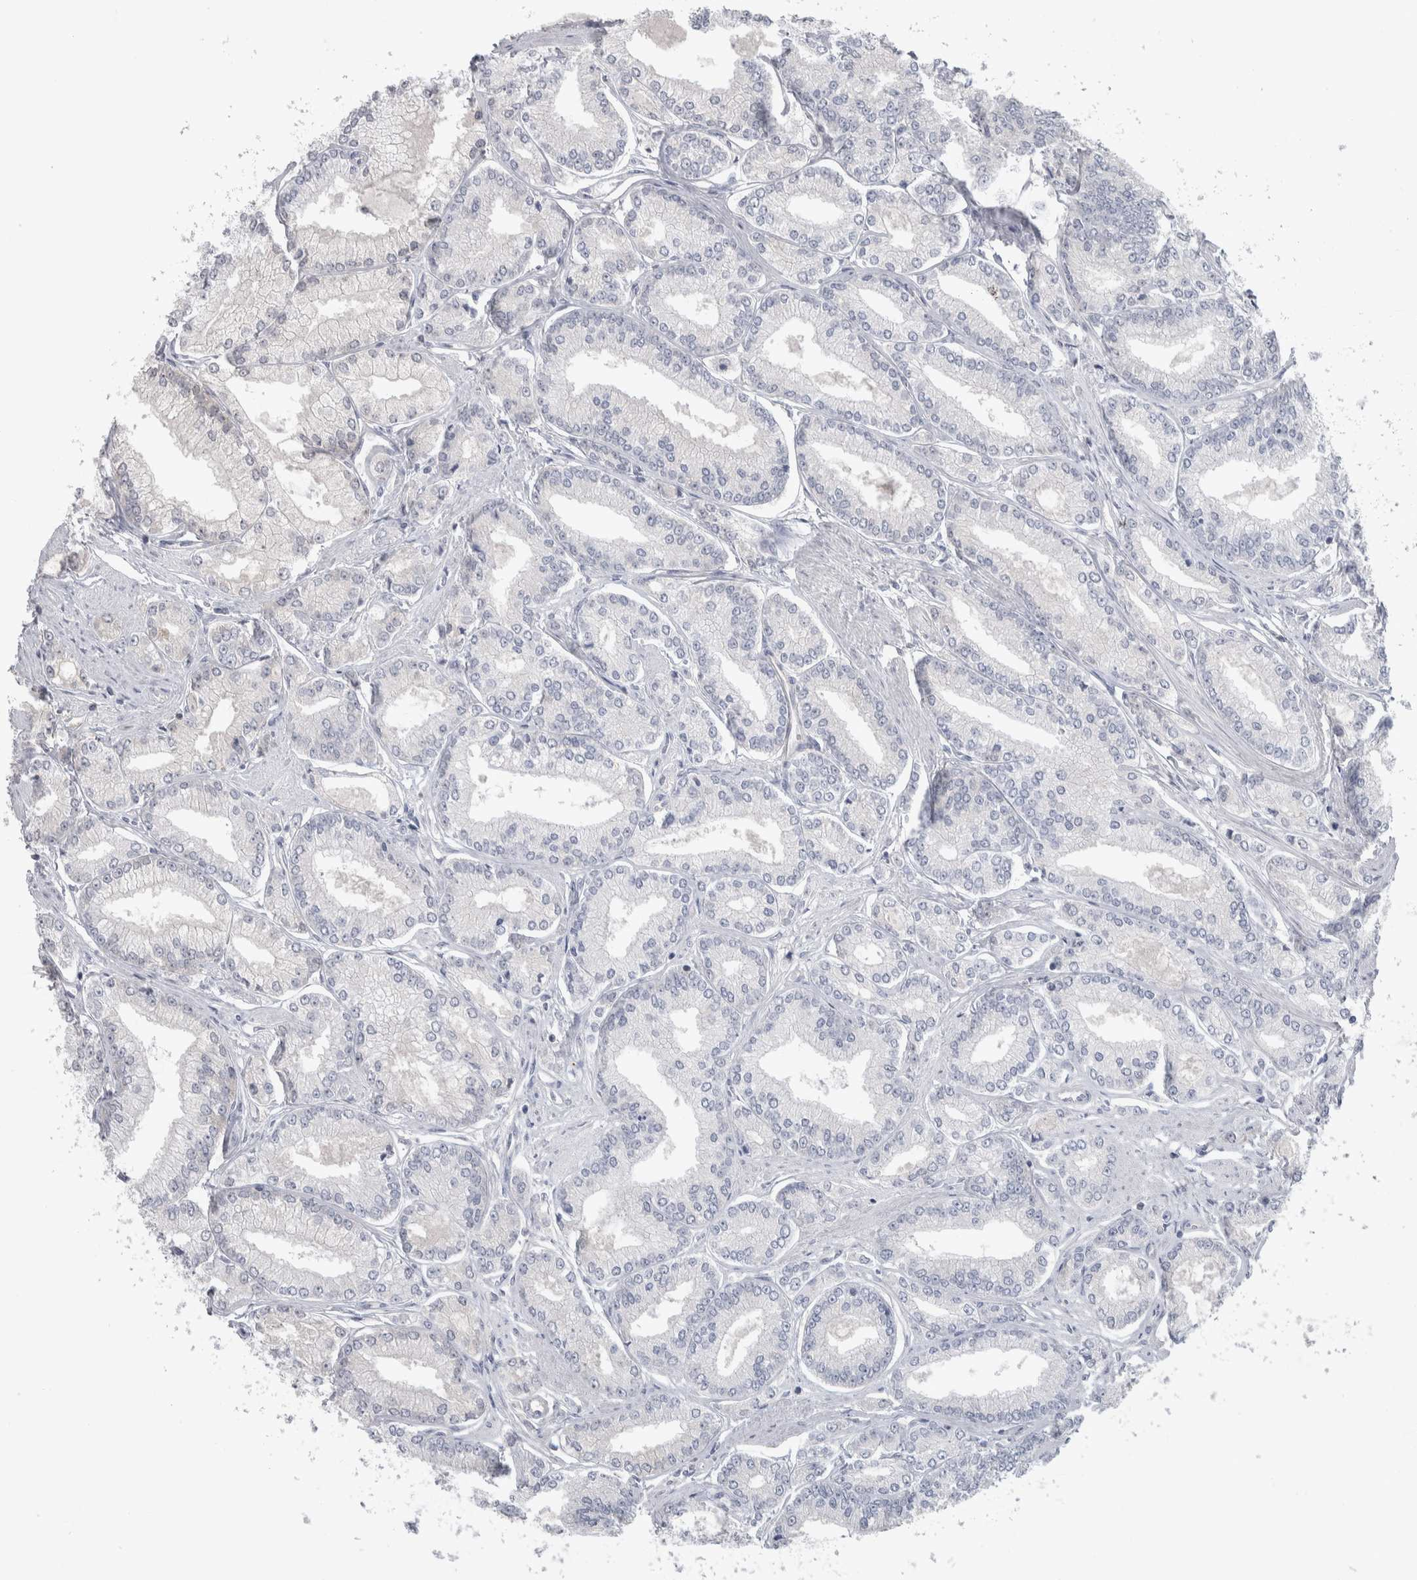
{"staining": {"intensity": "negative", "quantity": "none", "location": "none"}, "tissue": "prostate cancer", "cell_type": "Tumor cells", "image_type": "cancer", "snomed": [{"axis": "morphology", "description": "Adenocarcinoma, Low grade"}, {"axis": "topography", "description": "Prostate"}], "caption": "Prostate cancer was stained to show a protein in brown. There is no significant expression in tumor cells.", "gene": "HTATIP2", "patient": {"sex": "male", "age": 52}}